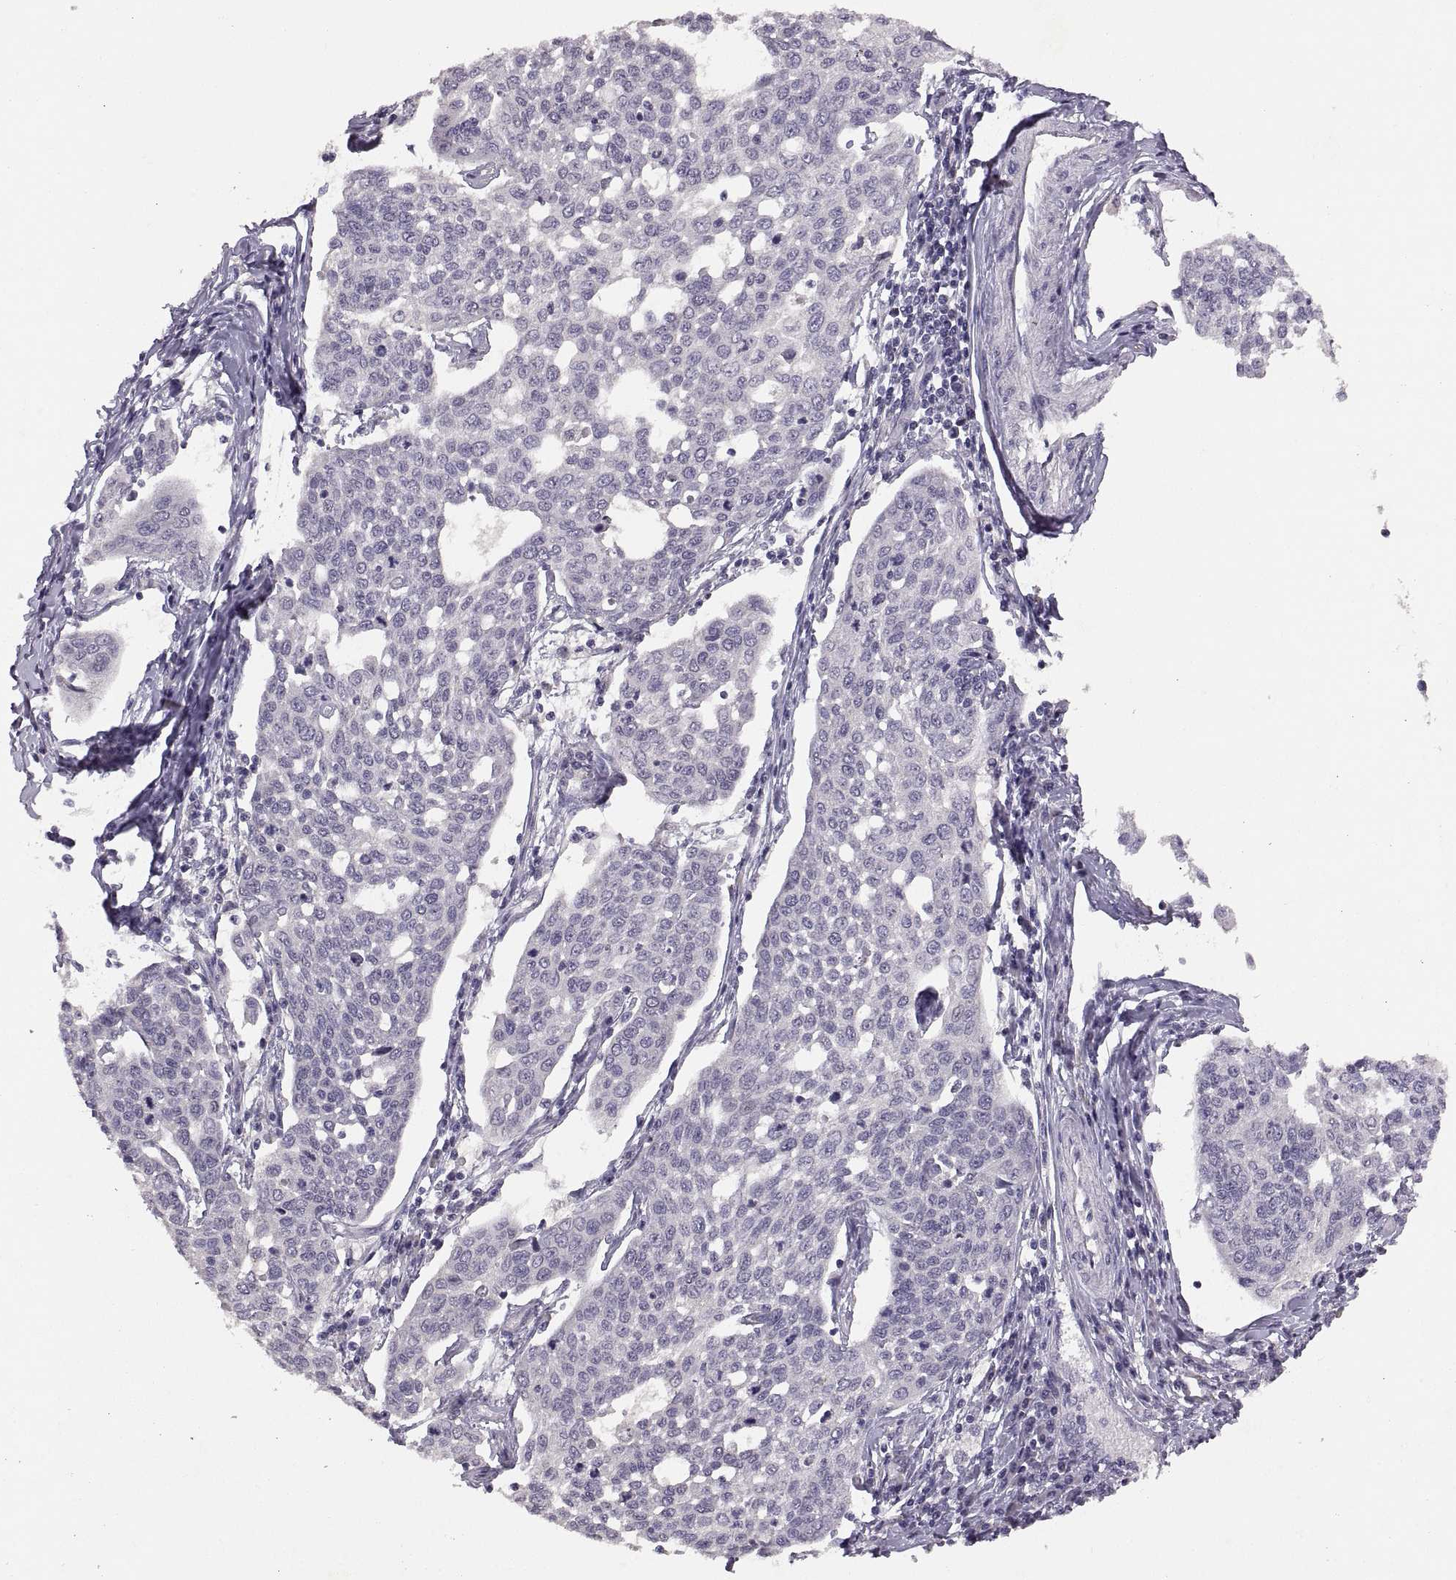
{"staining": {"intensity": "negative", "quantity": "none", "location": "none"}, "tissue": "cervical cancer", "cell_type": "Tumor cells", "image_type": "cancer", "snomed": [{"axis": "morphology", "description": "Squamous cell carcinoma, NOS"}, {"axis": "topography", "description": "Cervix"}], "caption": "The image reveals no significant expression in tumor cells of cervical cancer (squamous cell carcinoma).", "gene": "CDH2", "patient": {"sex": "female", "age": 34}}